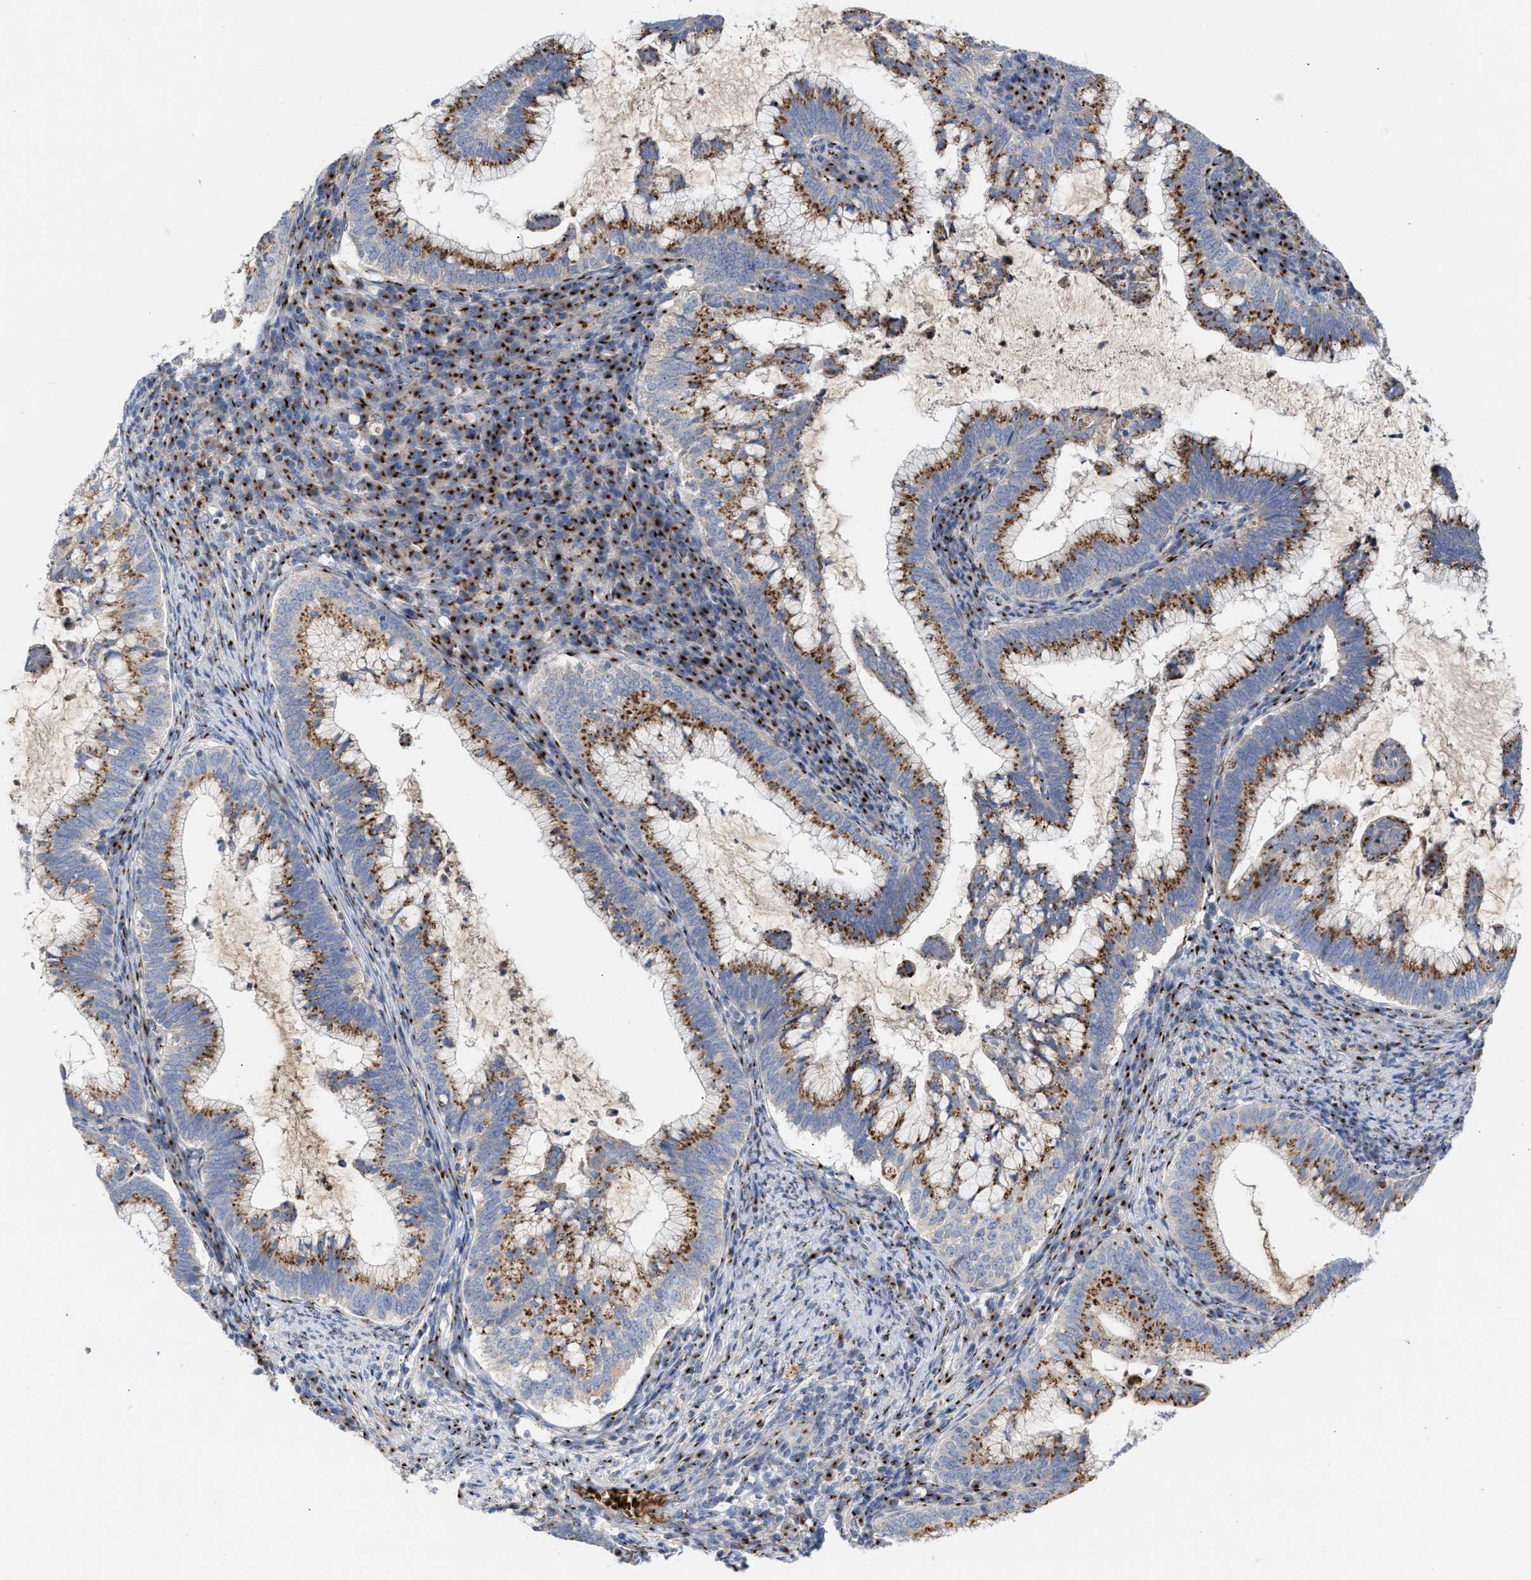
{"staining": {"intensity": "strong", "quantity": ">75%", "location": "cytoplasmic/membranous"}, "tissue": "cervical cancer", "cell_type": "Tumor cells", "image_type": "cancer", "snomed": [{"axis": "morphology", "description": "Adenocarcinoma, NOS"}, {"axis": "topography", "description": "Cervix"}], "caption": "Protein staining of adenocarcinoma (cervical) tissue shows strong cytoplasmic/membranous positivity in about >75% of tumor cells. The staining was performed using DAB, with brown indicating positive protein expression. Nuclei are stained blue with hematoxylin.", "gene": "CCL2", "patient": {"sex": "female", "age": 36}}